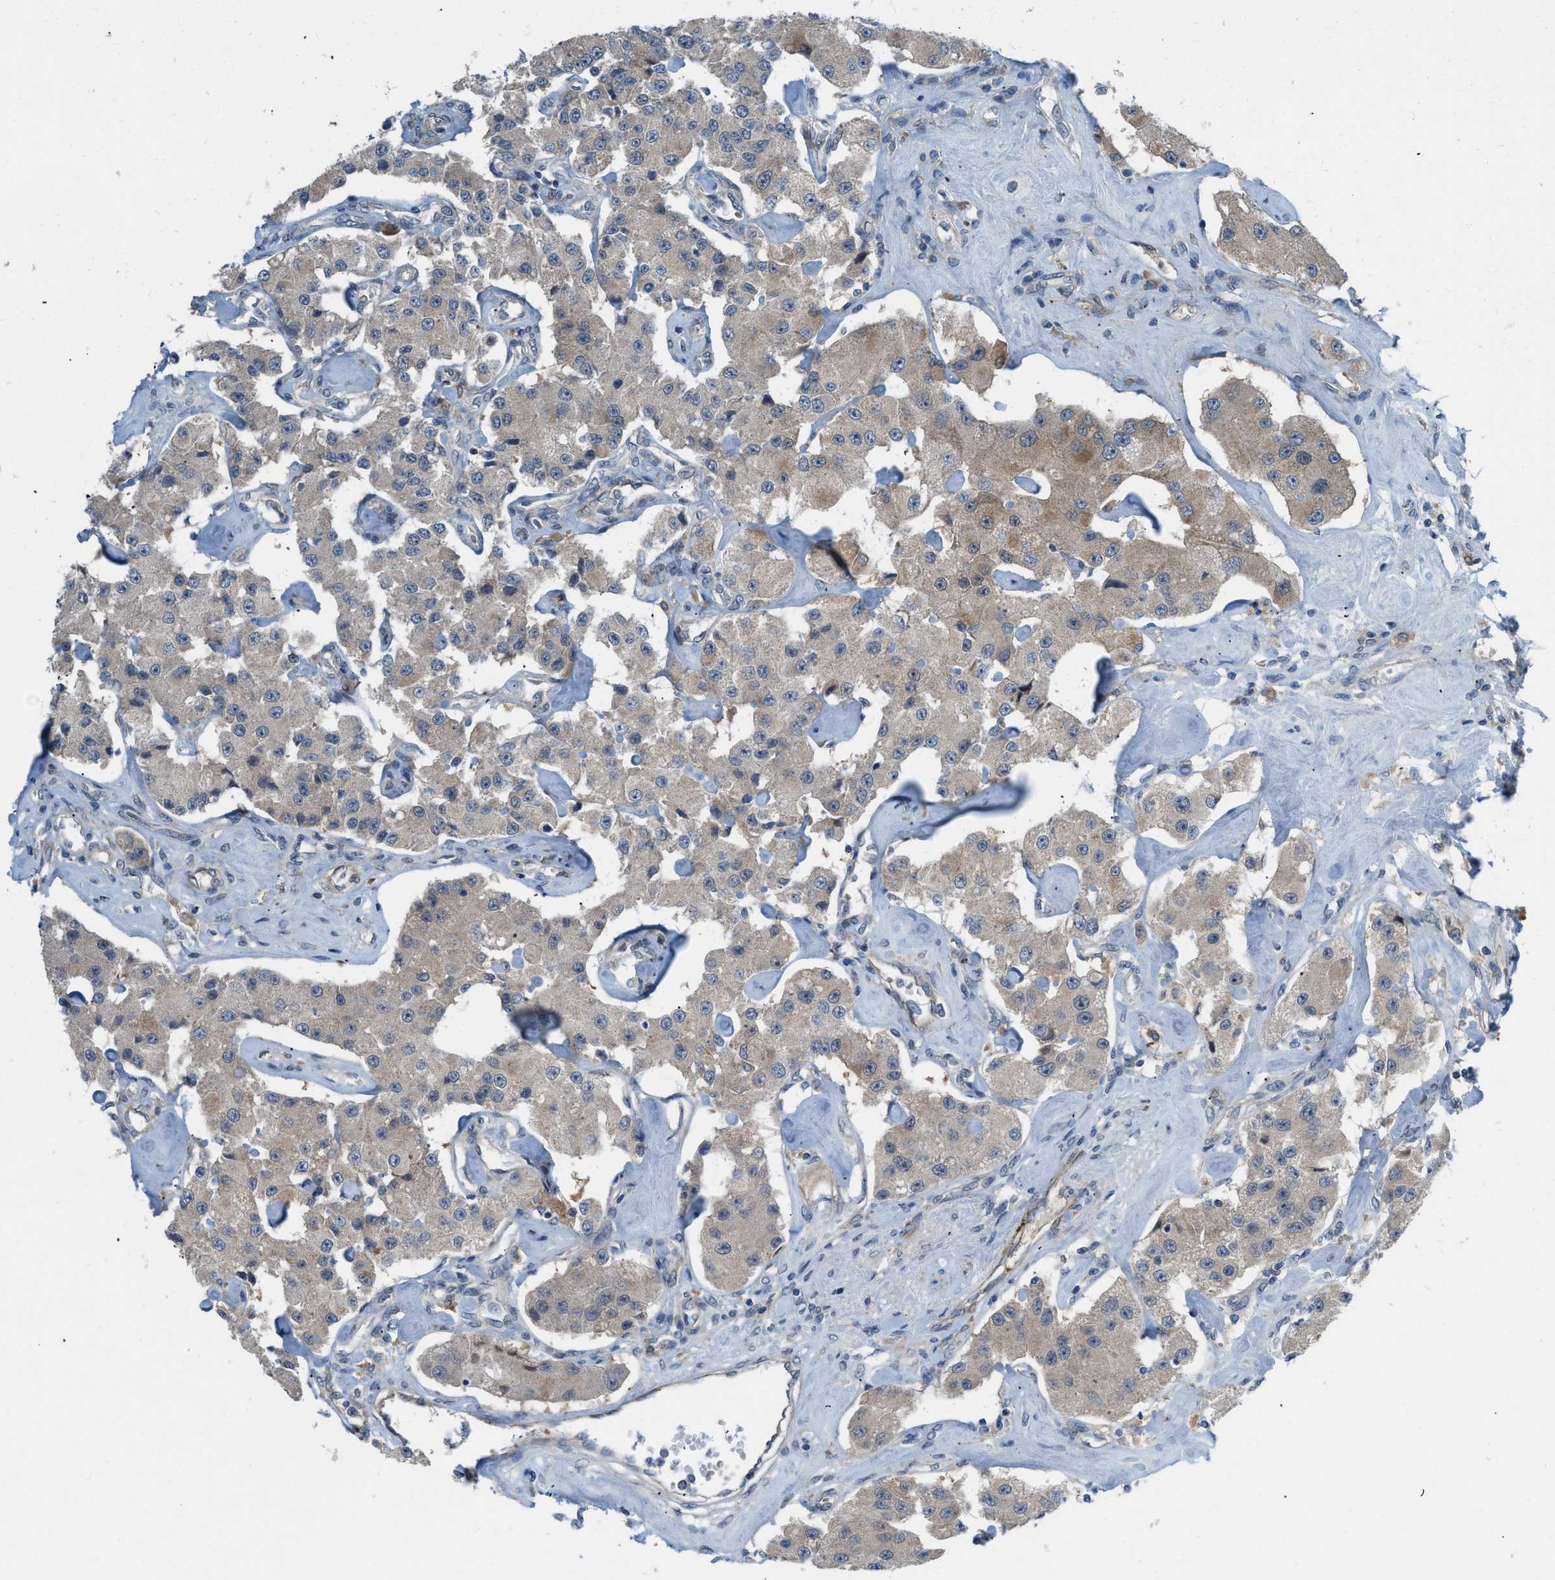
{"staining": {"intensity": "weak", "quantity": ">75%", "location": "cytoplasmic/membranous"}, "tissue": "carcinoid", "cell_type": "Tumor cells", "image_type": "cancer", "snomed": [{"axis": "morphology", "description": "Carcinoid, malignant, NOS"}, {"axis": "topography", "description": "Pancreas"}], "caption": "Protein staining of carcinoid (malignant) tissue exhibits weak cytoplasmic/membranous expression in approximately >75% of tumor cells.", "gene": "BAZ2B", "patient": {"sex": "male", "age": 41}}